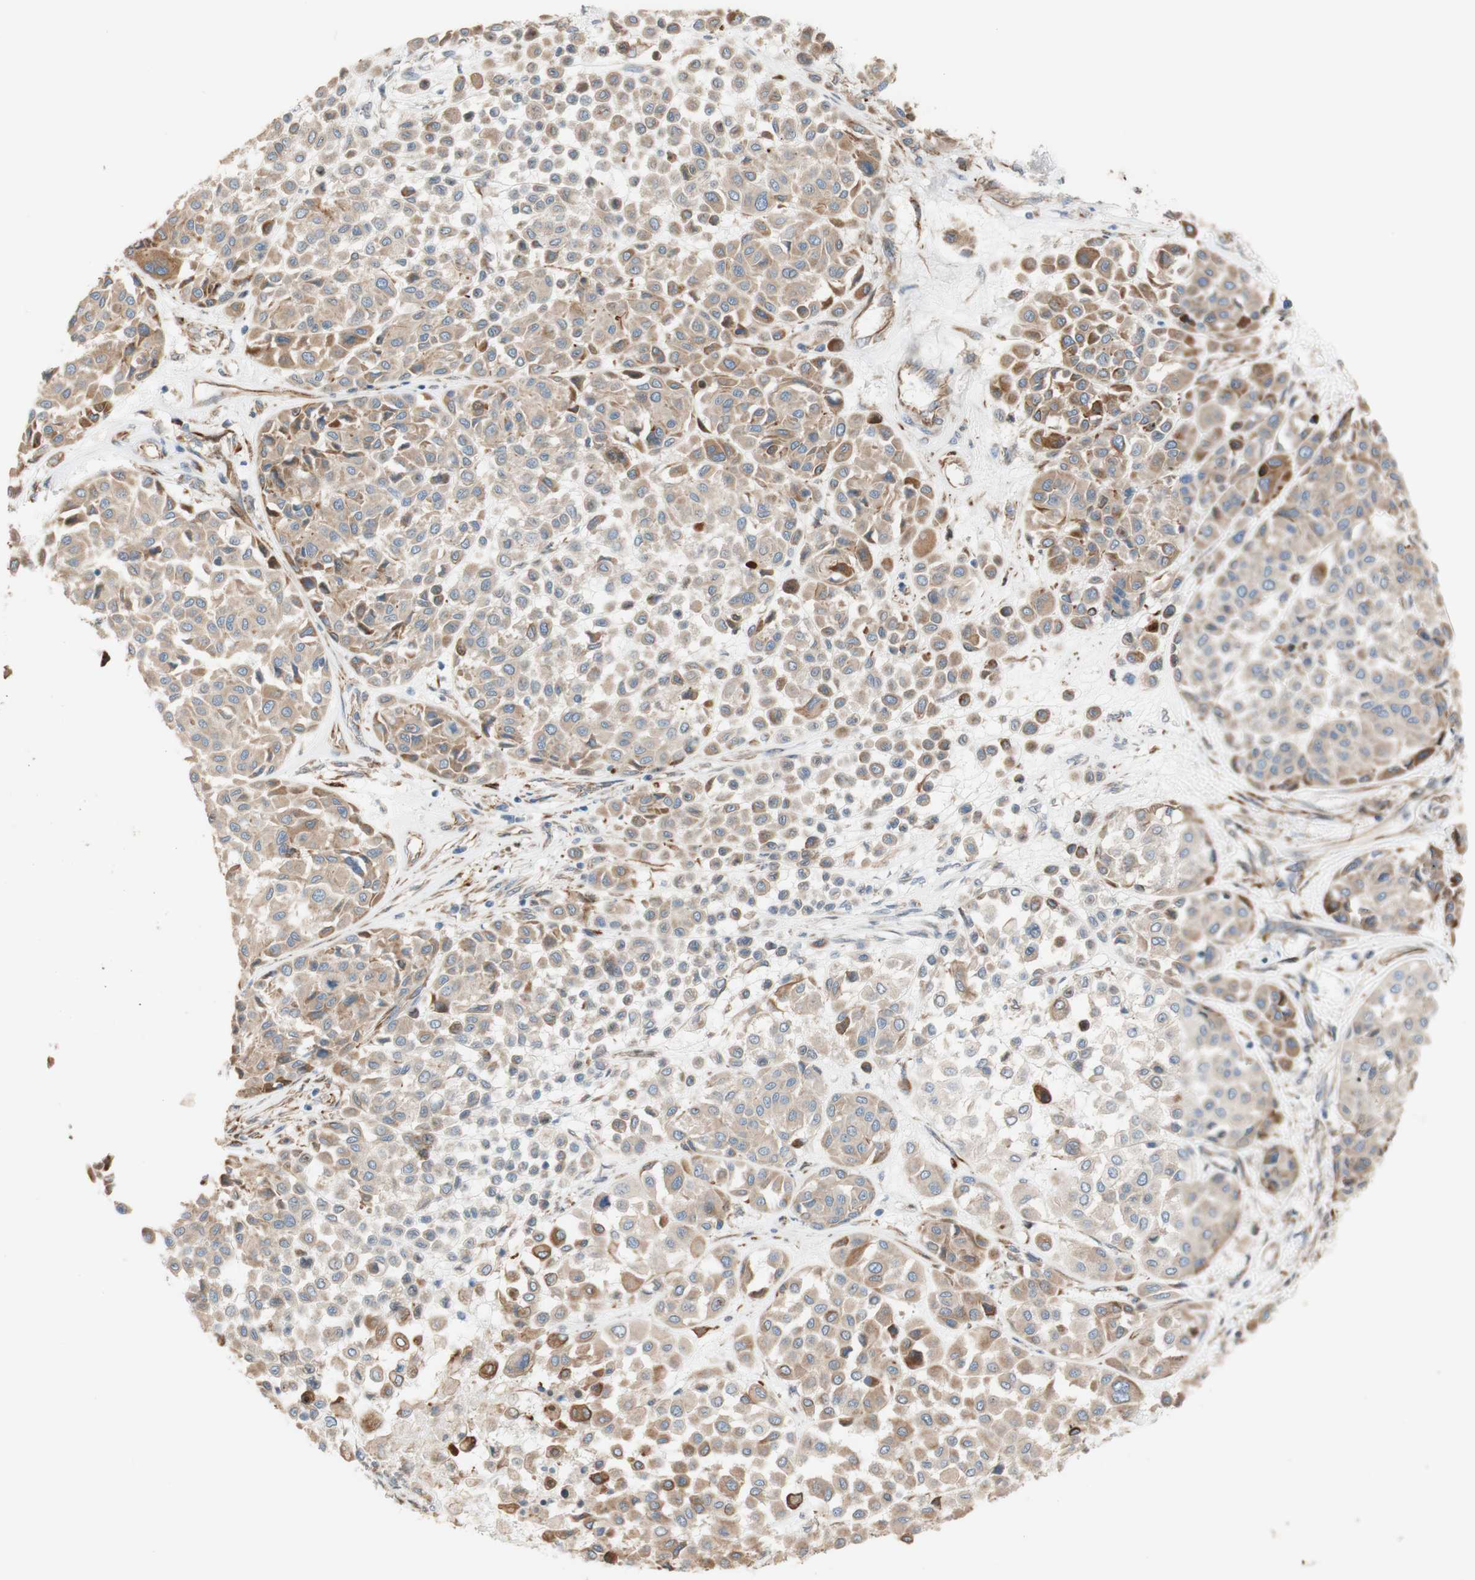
{"staining": {"intensity": "moderate", "quantity": ">75%", "location": "cytoplasmic/membranous"}, "tissue": "melanoma", "cell_type": "Tumor cells", "image_type": "cancer", "snomed": [{"axis": "morphology", "description": "Malignant melanoma, Metastatic site"}, {"axis": "topography", "description": "Soft tissue"}], "caption": "High-magnification brightfield microscopy of malignant melanoma (metastatic site) stained with DAB (brown) and counterstained with hematoxylin (blue). tumor cells exhibit moderate cytoplasmic/membranous positivity is present in about>75% of cells.", "gene": "C1orf43", "patient": {"sex": "male", "age": 41}}